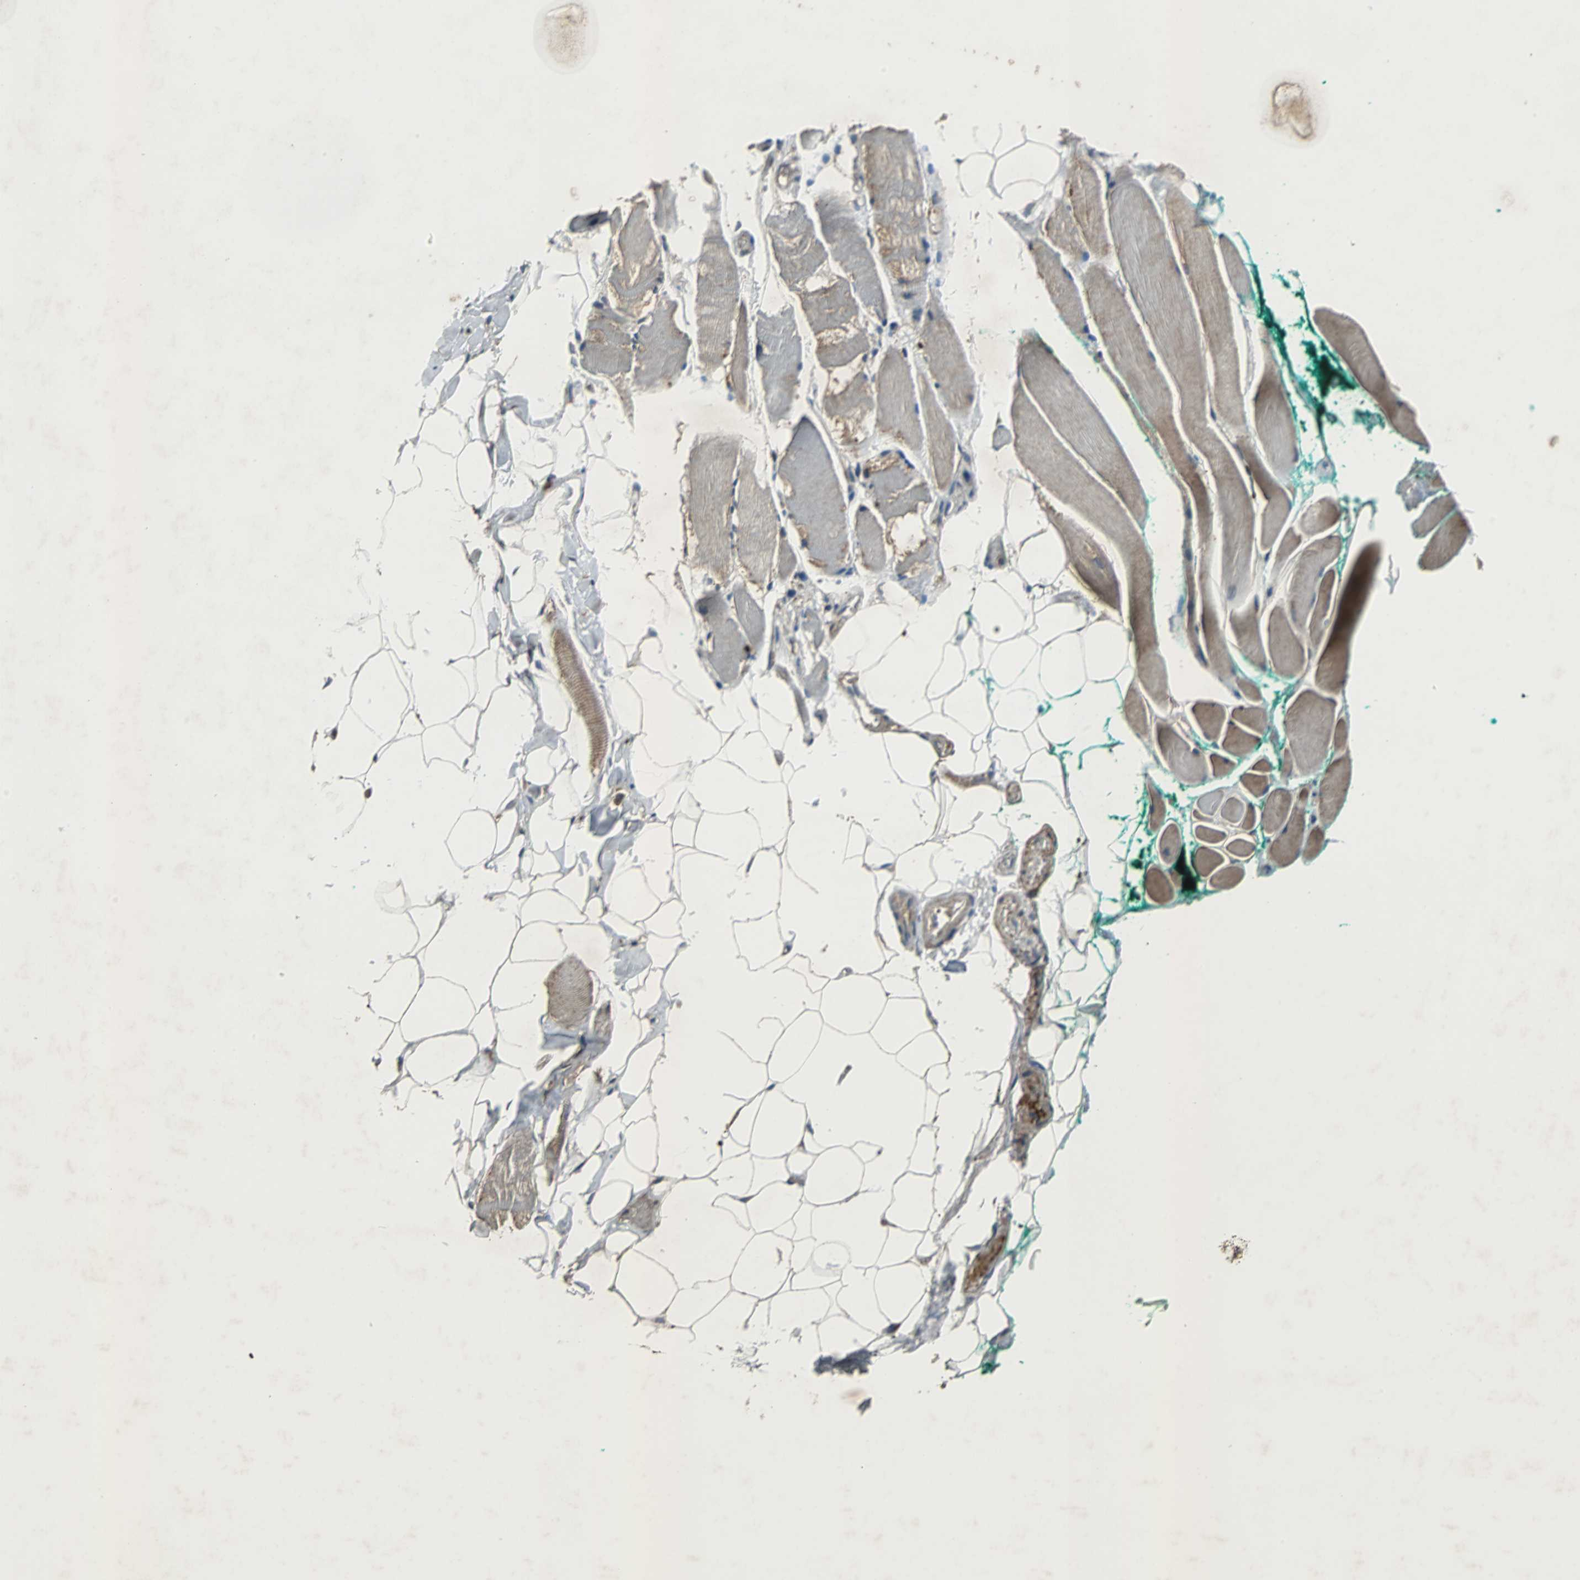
{"staining": {"intensity": "weak", "quantity": "<25%", "location": "cytoplasmic/membranous"}, "tissue": "skeletal muscle", "cell_type": "Myocytes", "image_type": "normal", "snomed": [{"axis": "morphology", "description": "Normal tissue, NOS"}, {"axis": "topography", "description": "Skeletal muscle"}, {"axis": "topography", "description": "Peripheral nerve tissue"}], "caption": "Immunohistochemistry image of unremarkable skeletal muscle stained for a protein (brown), which shows no positivity in myocytes. (DAB (3,3'-diaminobenzidine) immunohistochemistry, high magnification).", "gene": "SOS1", "patient": {"sex": "female", "age": 84}}